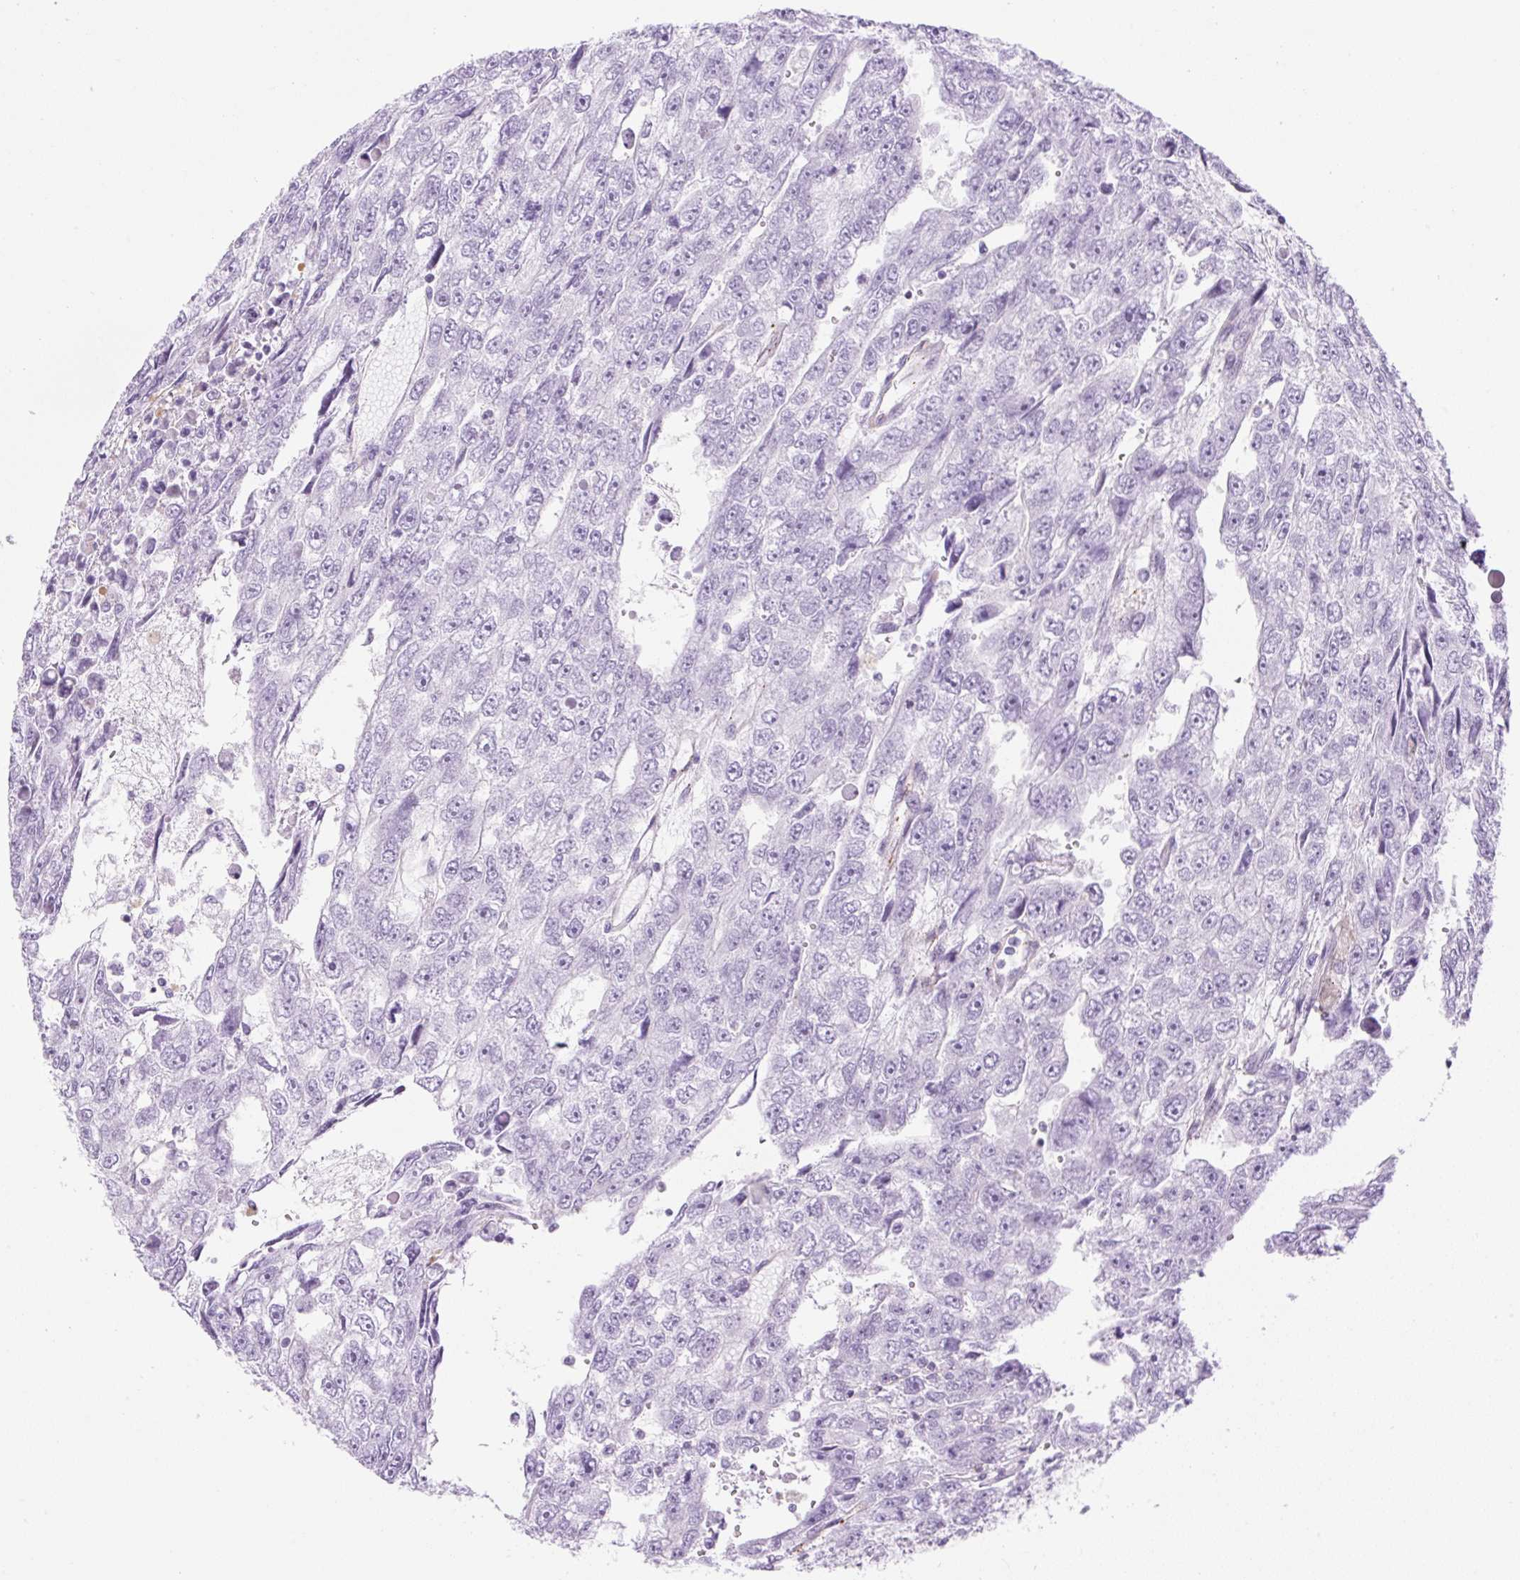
{"staining": {"intensity": "negative", "quantity": "none", "location": "none"}, "tissue": "testis cancer", "cell_type": "Tumor cells", "image_type": "cancer", "snomed": [{"axis": "morphology", "description": "Carcinoma, Embryonal, NOS"}, {"axis": "topography", "description": "Testis"}], "caption": "Immunohistochemistry (IHC) histopathology image of neoplastic tissue: human testis embryonal carcinoma stained with DAB (3,3'-diaminobenzidine) exhibits no significant protein staining in tumor cells.", "gene": "EHD3", "patient": {"sex": "male", "age": 20}}